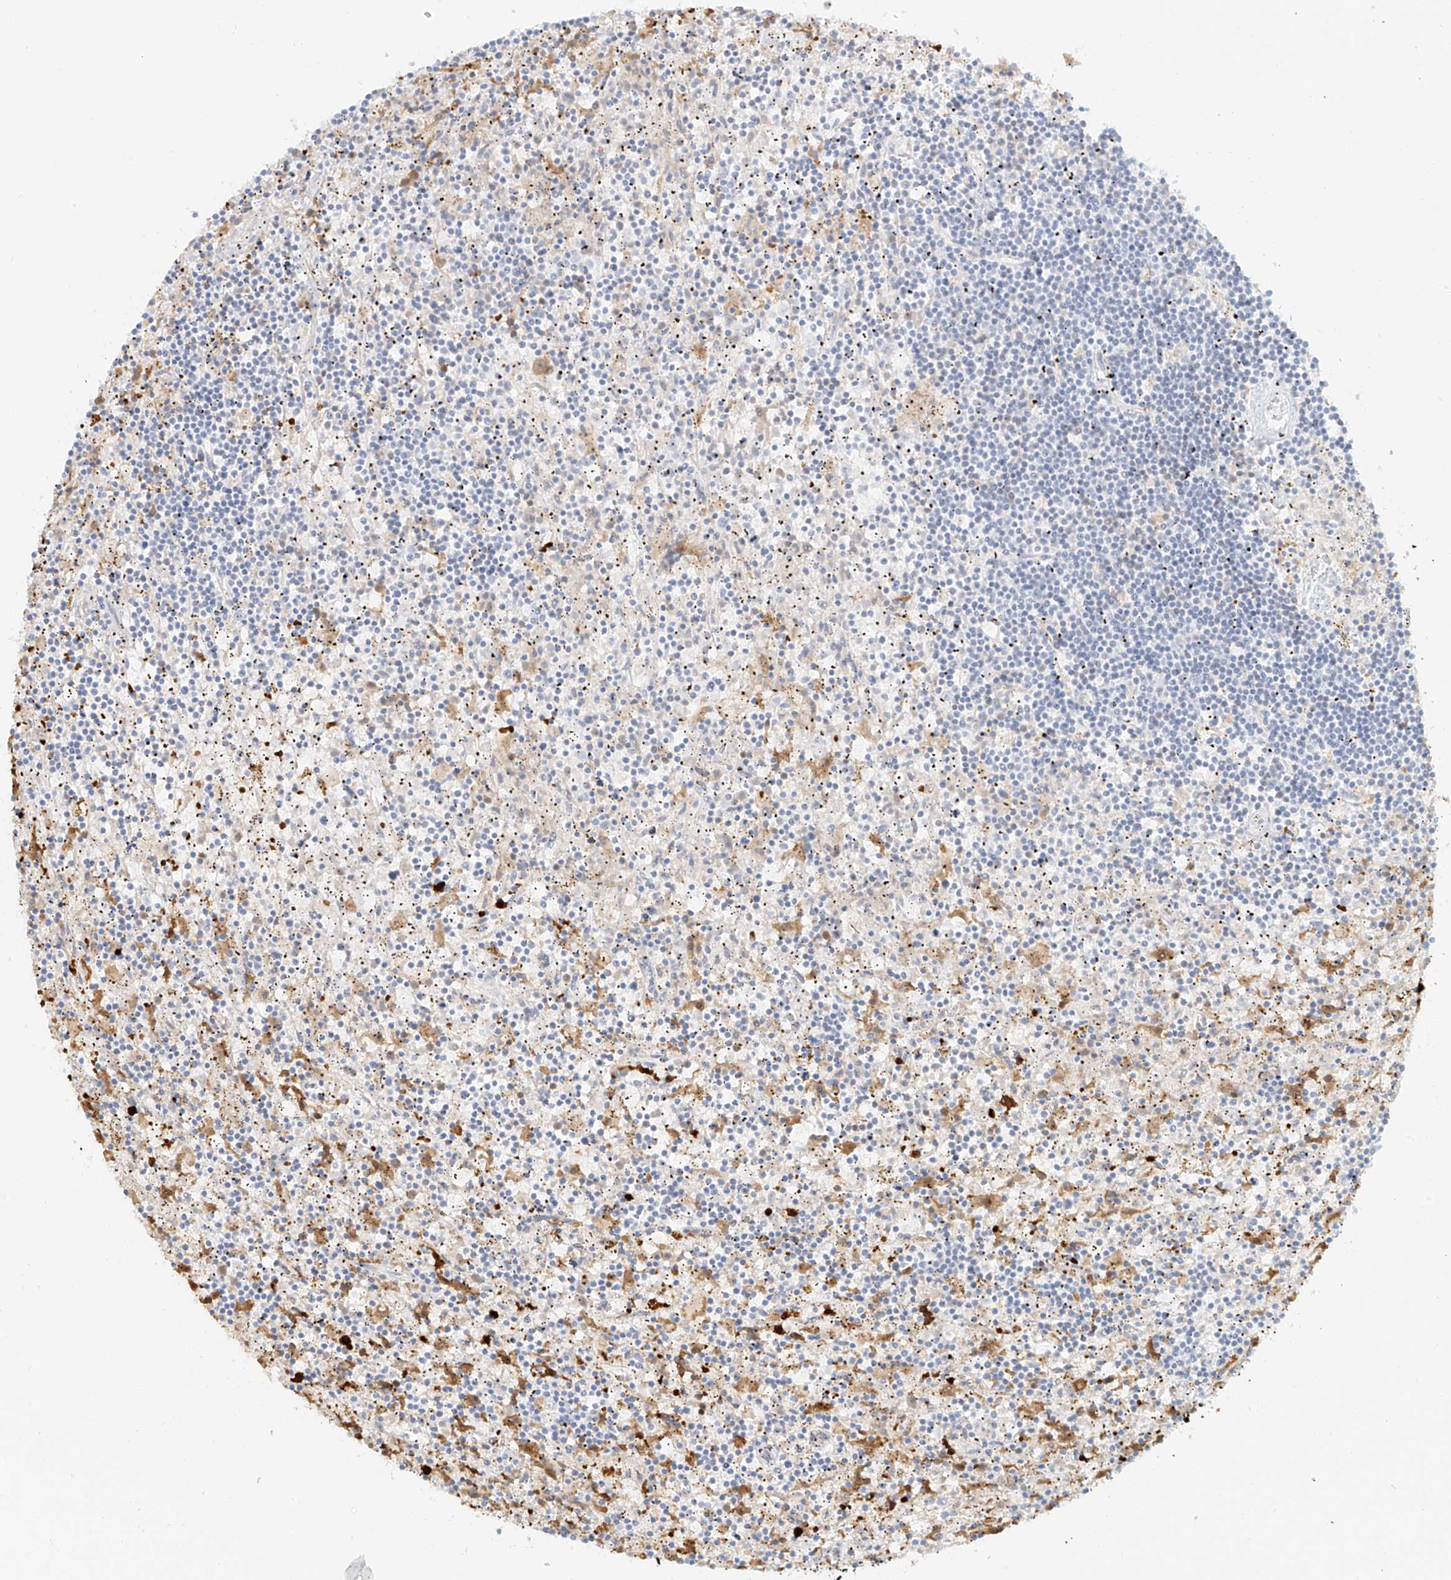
{"staining": {"intensity": "negative", "quantity": "none", "location": "none"}, "tissue": "lymphoma", "cell_type": "Tumor cells", "image_type": "cancer", "snomed": [{"axis": "morphology", "description": "Malignant lymphoma, non-Hodgkin's type, Low grade"}, {"axis": "topography", "description": "Spleen"}], "caption": "Immunohistochemical staining of low-grade malignant lymphoma, non-Hodgkin's type shows no significant staining in tumor cells.", "gene": "UPK1B", "patient": {"sex": "male", "age": 76}}